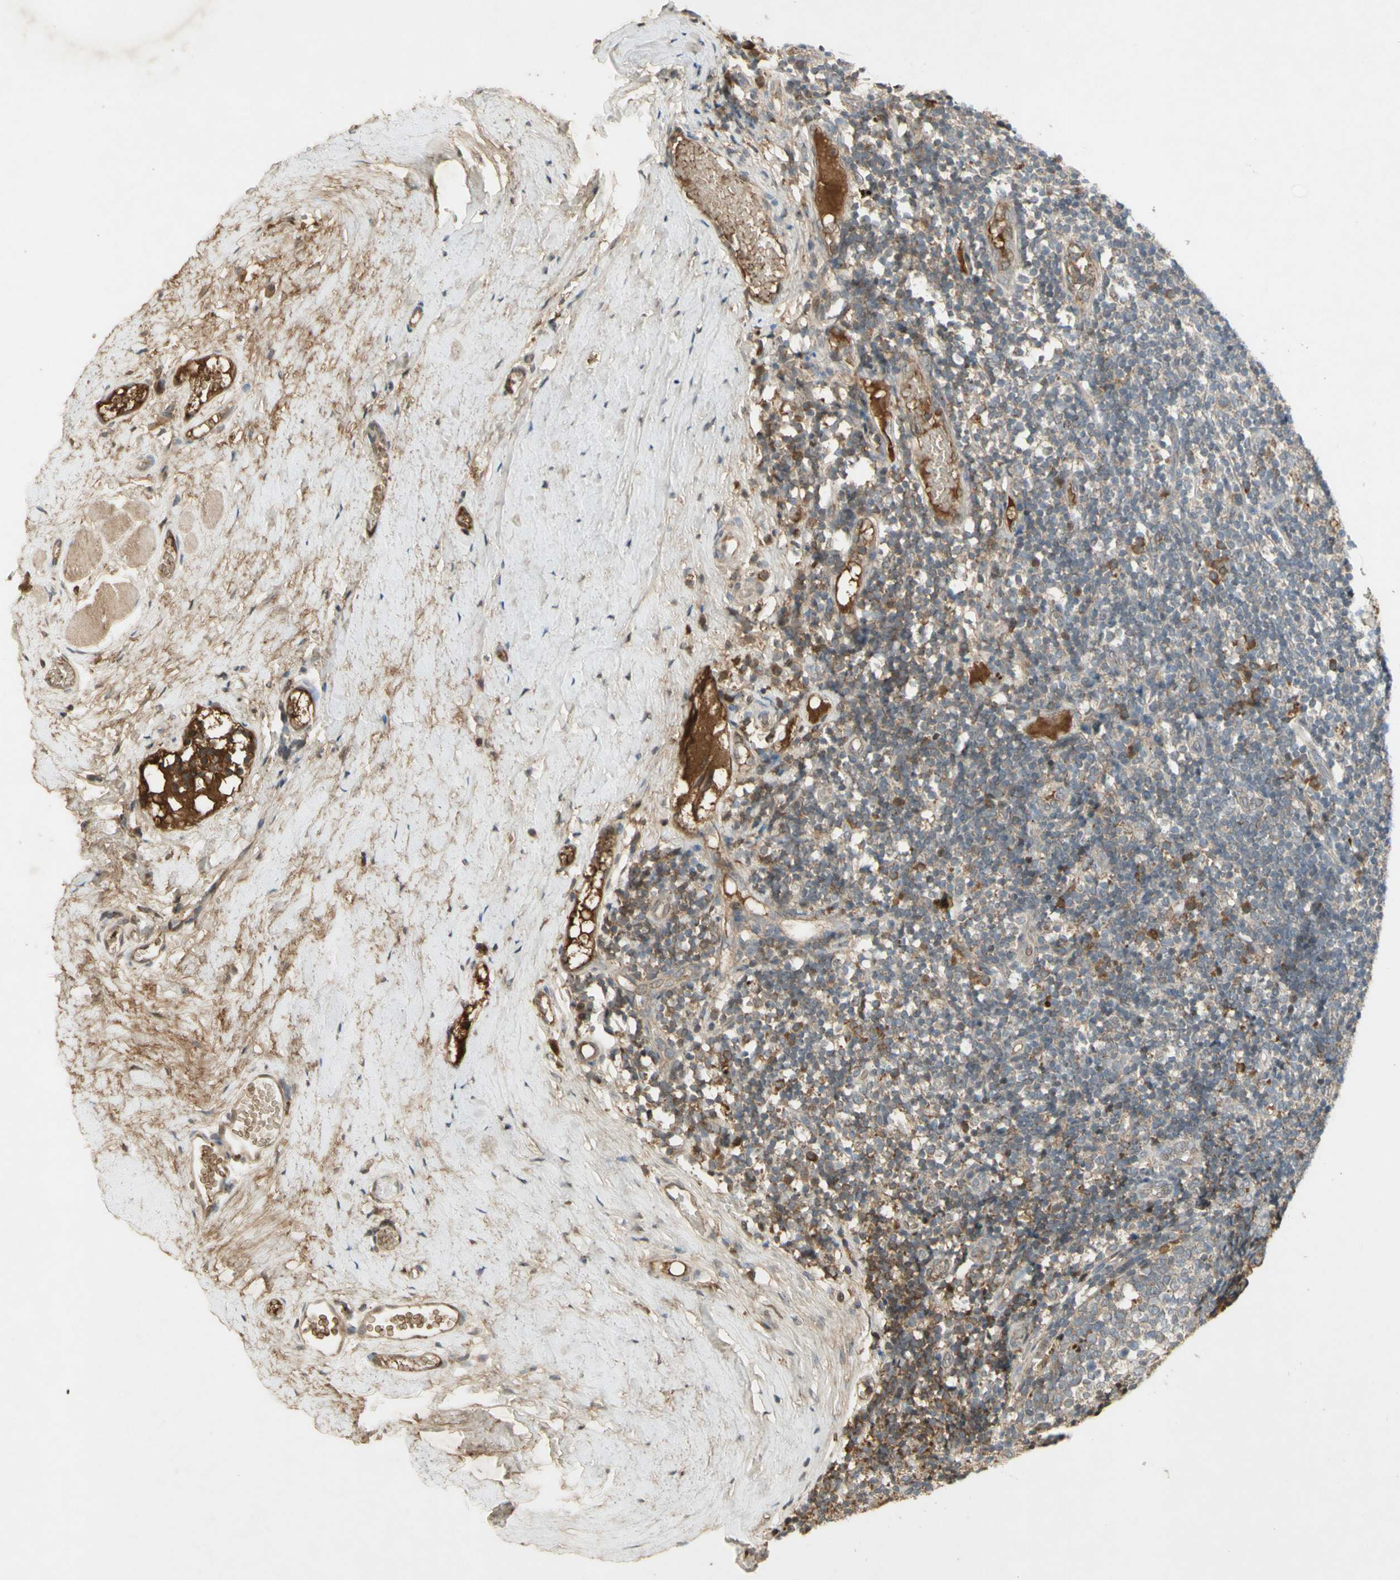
{"staining": {"intensity": "weak", "quantity": "25%-75%", "location": "cytoplasmic/membranous"}, "tissue": "tonsil", "cell_type": "Germinal center cells", "image_type": "normal", "snomed": [{"axis": "morphology", "description": "Normal tissue, NOS"}, {"axis": "topography", "description": "Tonsil"}], "caption": "A histopathology image showing weak cytoplasmic/membranous expression in about 25%-75% of germinal center cells in benign tonsil, as visualized by brown immunohistochemical staining.", "gene": "NRG4", "patient": {"sex": "female", "age": 19}}